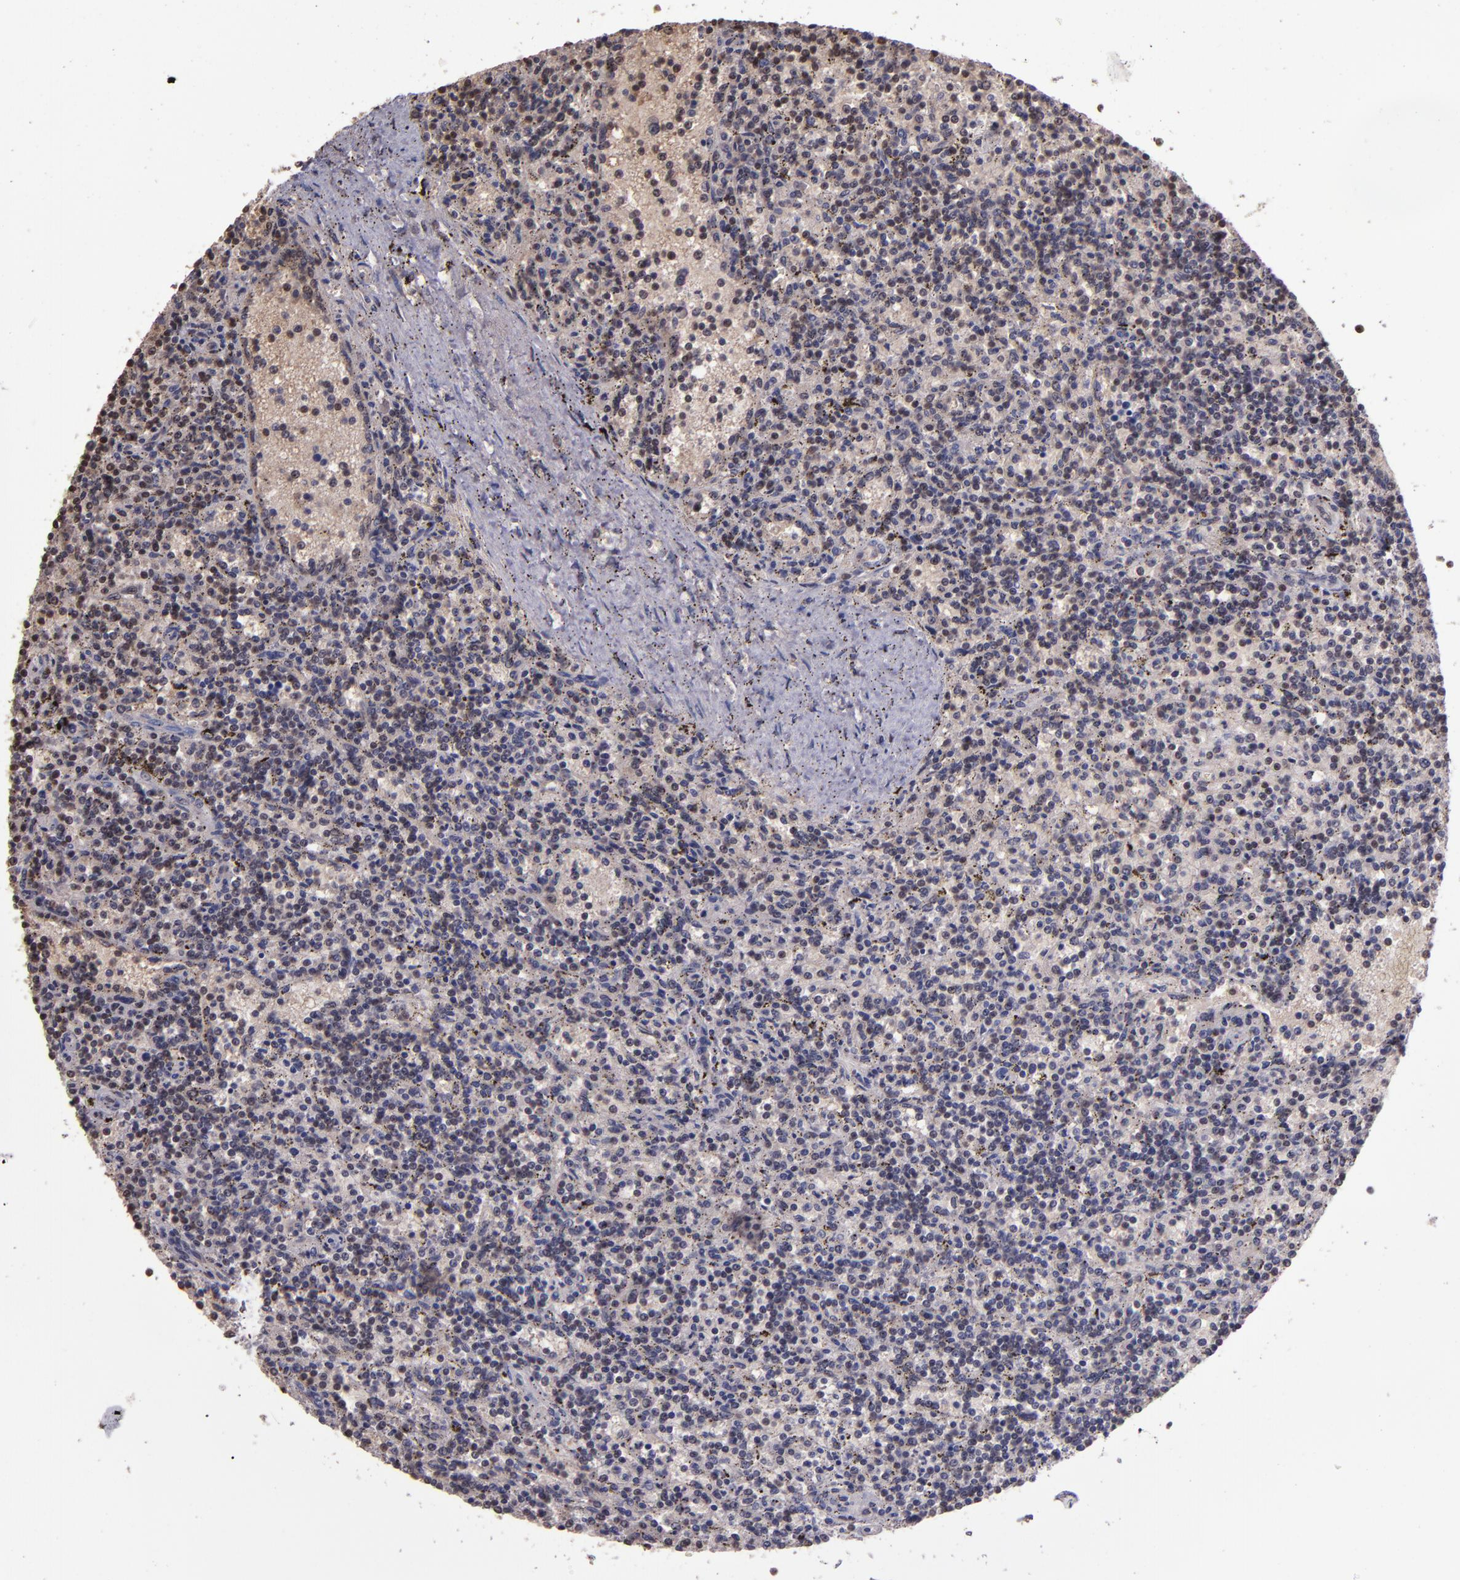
{"staining": {"intensity": "negative", "quantity": "none", "location": "none"}, "tissue": "lymphoma", "cell_type": "Tumor cells", "image_type": "cancer", "snomed": [{"axis": "morphology", "description": "Malignant lymphoma, non-Hodgkin's type, Low grade"}, {"axis": "topography", "description": "Spleen"}], "caption": "The photomicrograph displays no staining of tumor cells in malignant lymphoma, non-Hodgkin's type (low-grade). The staining was performed using DAB to visualize the protein expression in brown, while the nuclei were stained in blue with hematoxylin (Magnification: 20x).", "gene": "SERPINF2", "patient": {"sex": "male", "age": 73}}